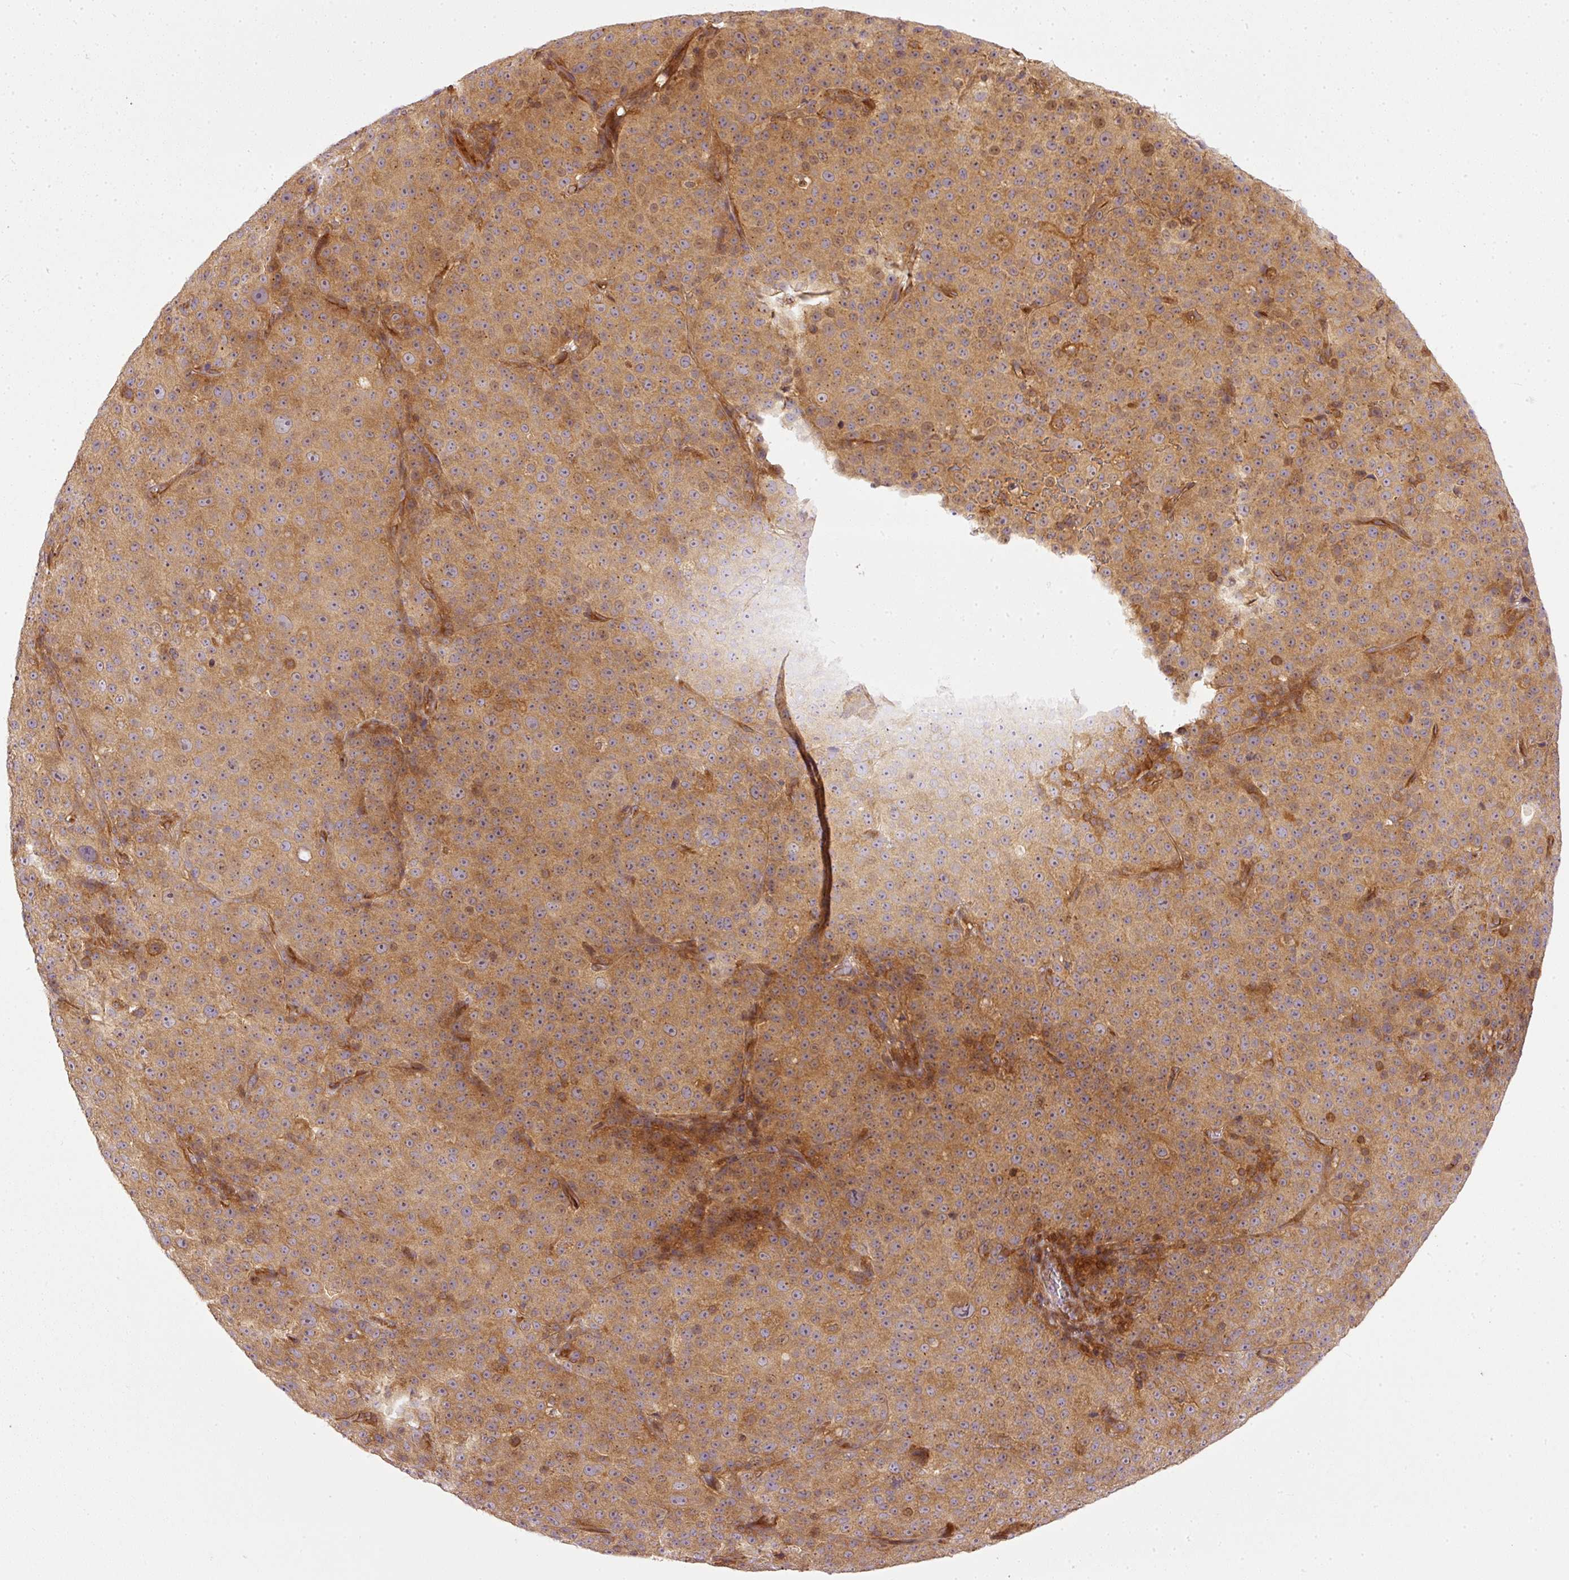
{"staining": {"intensity": "moderate", "quantity": ">75%", "location": "cytoplasmic/membranous"}, "tissue": "melanoma", "cell_type": "Tumor cells", "image_type": "cancer", "snomed": [{"axis": "morphology", "description": "Malignant melanoma, Metastatic site"}, {"axis": "topography", "description": "Skin"}, {"axis": "topography", "description": "Lymph node"}], "caption": "Tumor cells display medium levels of moderate cytoplasmic/membranous staining in about >75% of cells in human malignant melanoma (metastatic site). The protein of interest is stained brown, and the nuclei are stained in blue (DAB IHC with brightfield microscopy, high magnification).", "gene": "MIF4GD", "patient": {"sex": "male", "age": 66}}